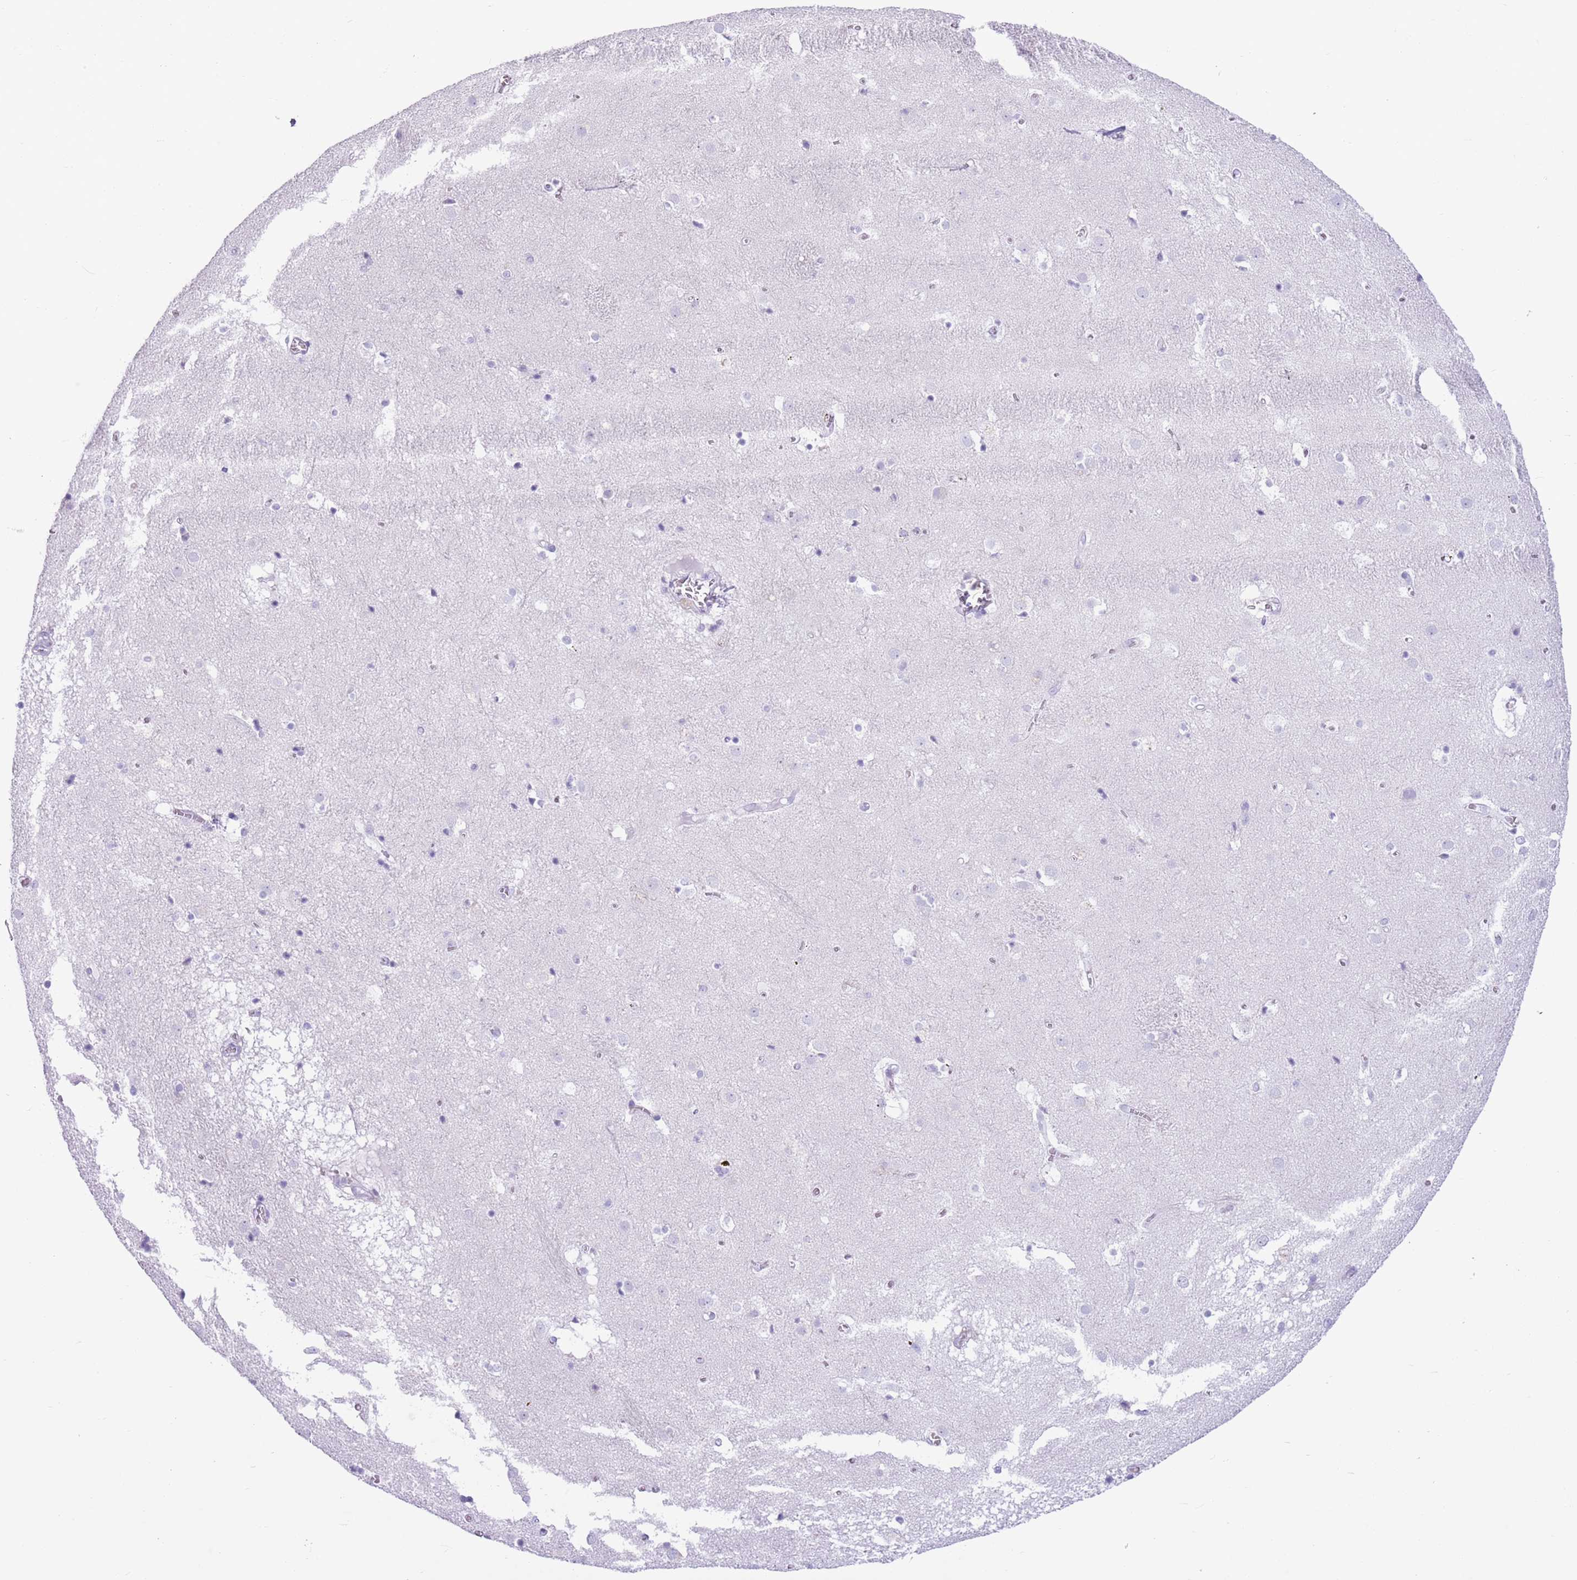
{"staining": {"intensity": "negative", "quantity": "none", "location": "none"}, "tissue": "caudate", "cell_type": "Glial cells", "image_type": "normal", "snomed": [{"axis": "morphology", "description": "Normal tissue, NOS"}, {"axis": "topography", "description": "Lateral ventricle wall"}], "caption": "Glial cells are negative for protein expression in unremarkable human caudate. The staining is performed using DAB (3,3'-diaminobenzidine) brown chromogen with nuclei counter-stained in using hematoxylin.", "gene": "ENSG00000263020", "patient": {"sex": "male", "age": 70}}